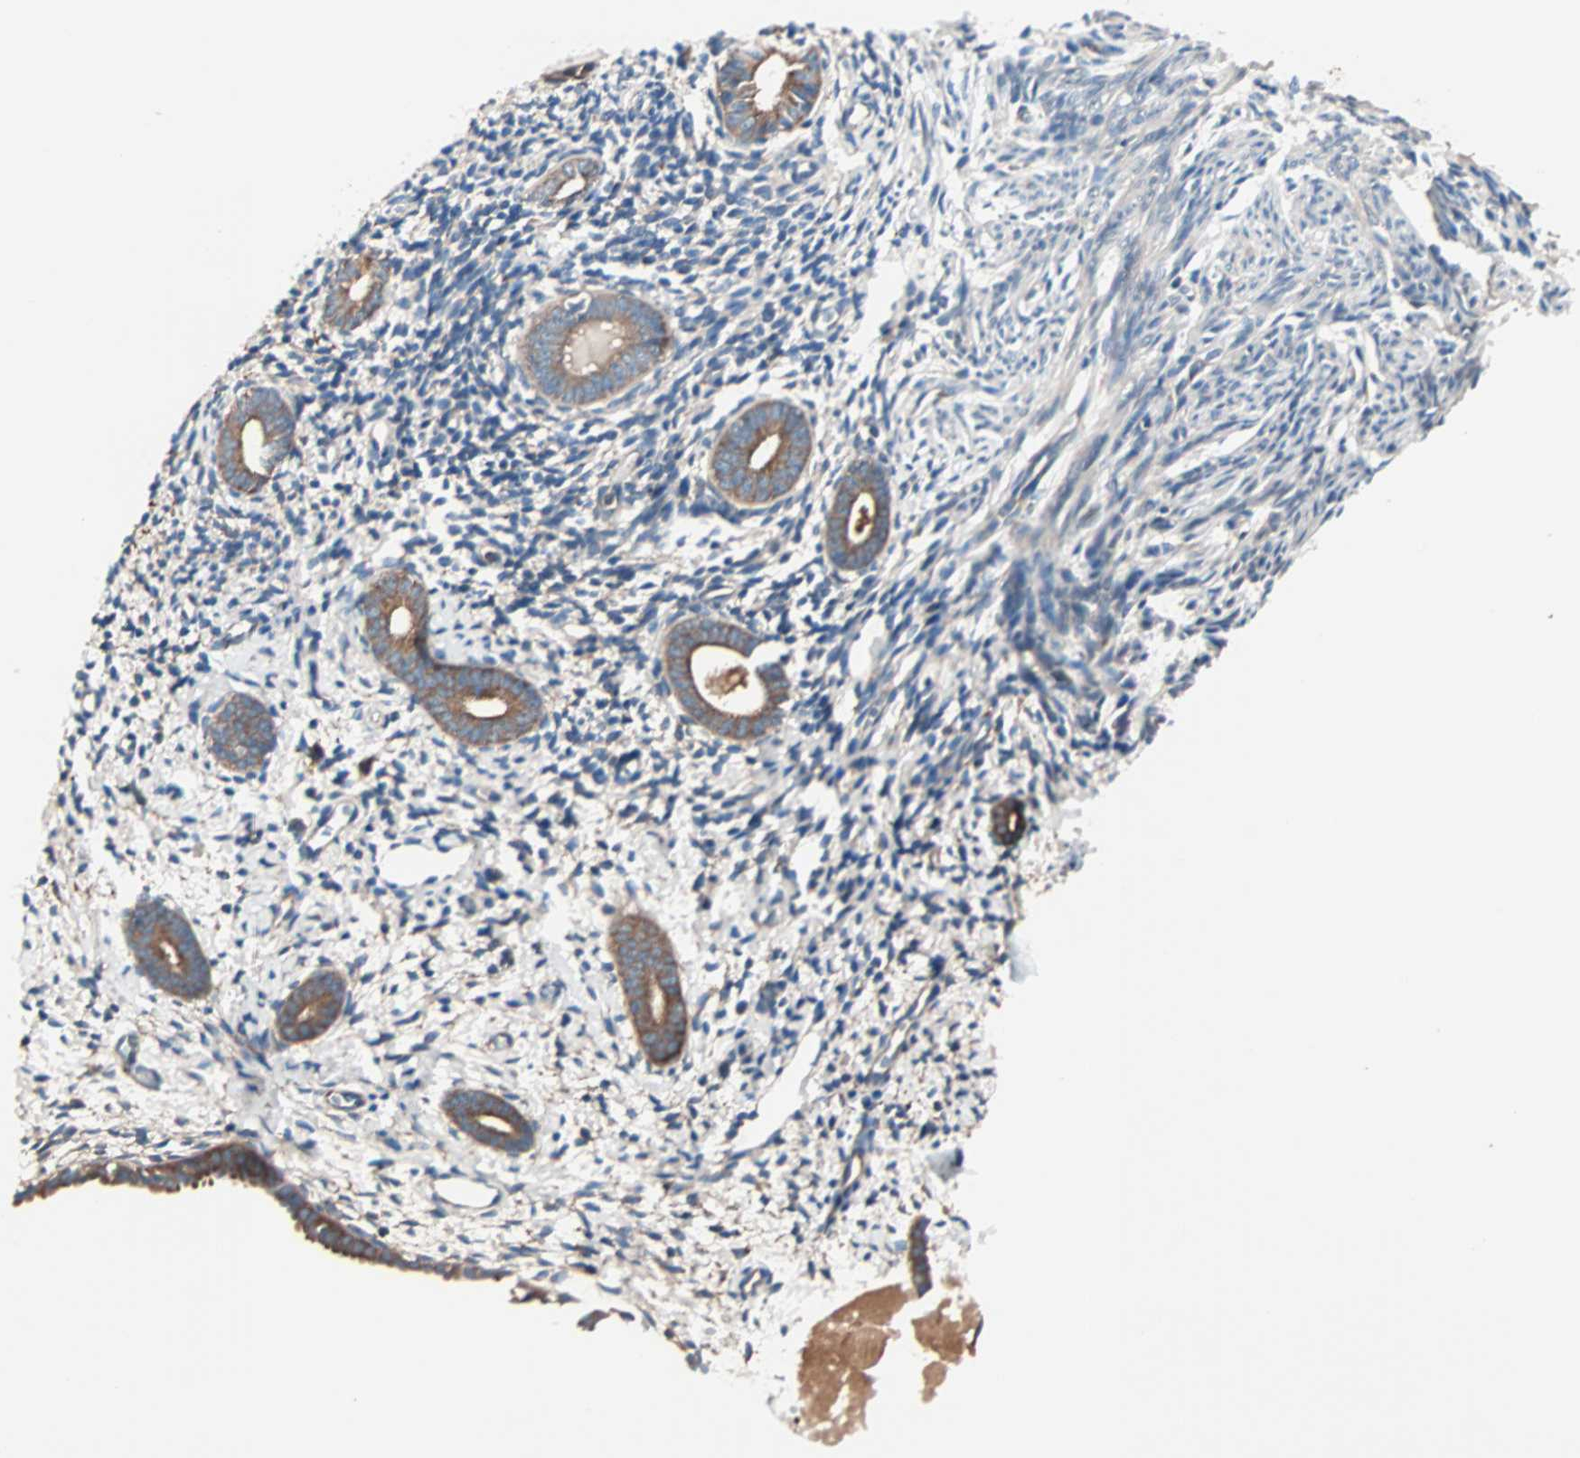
{"staining": {"intensity": "weak", "quantity": "<25%", "location": "cytoplasmic/membranous"}, "tissue": "endometrium", "cell_type": "Cells in endometrial stroma", "image_type": "normal", "snomed": [{"axis": "morphology", "description": "Normal tissue, NOS"}, {"axis": "topography", "description": "Endometrium"}], "caption": "Immunohistochemistry micrograph of normal endometrium: endometrium stained with DAB shows no significant protein expression in cells in endometrial stroma.", "gene": "CAD", "patient": {"sex": "female", "age": 71}}